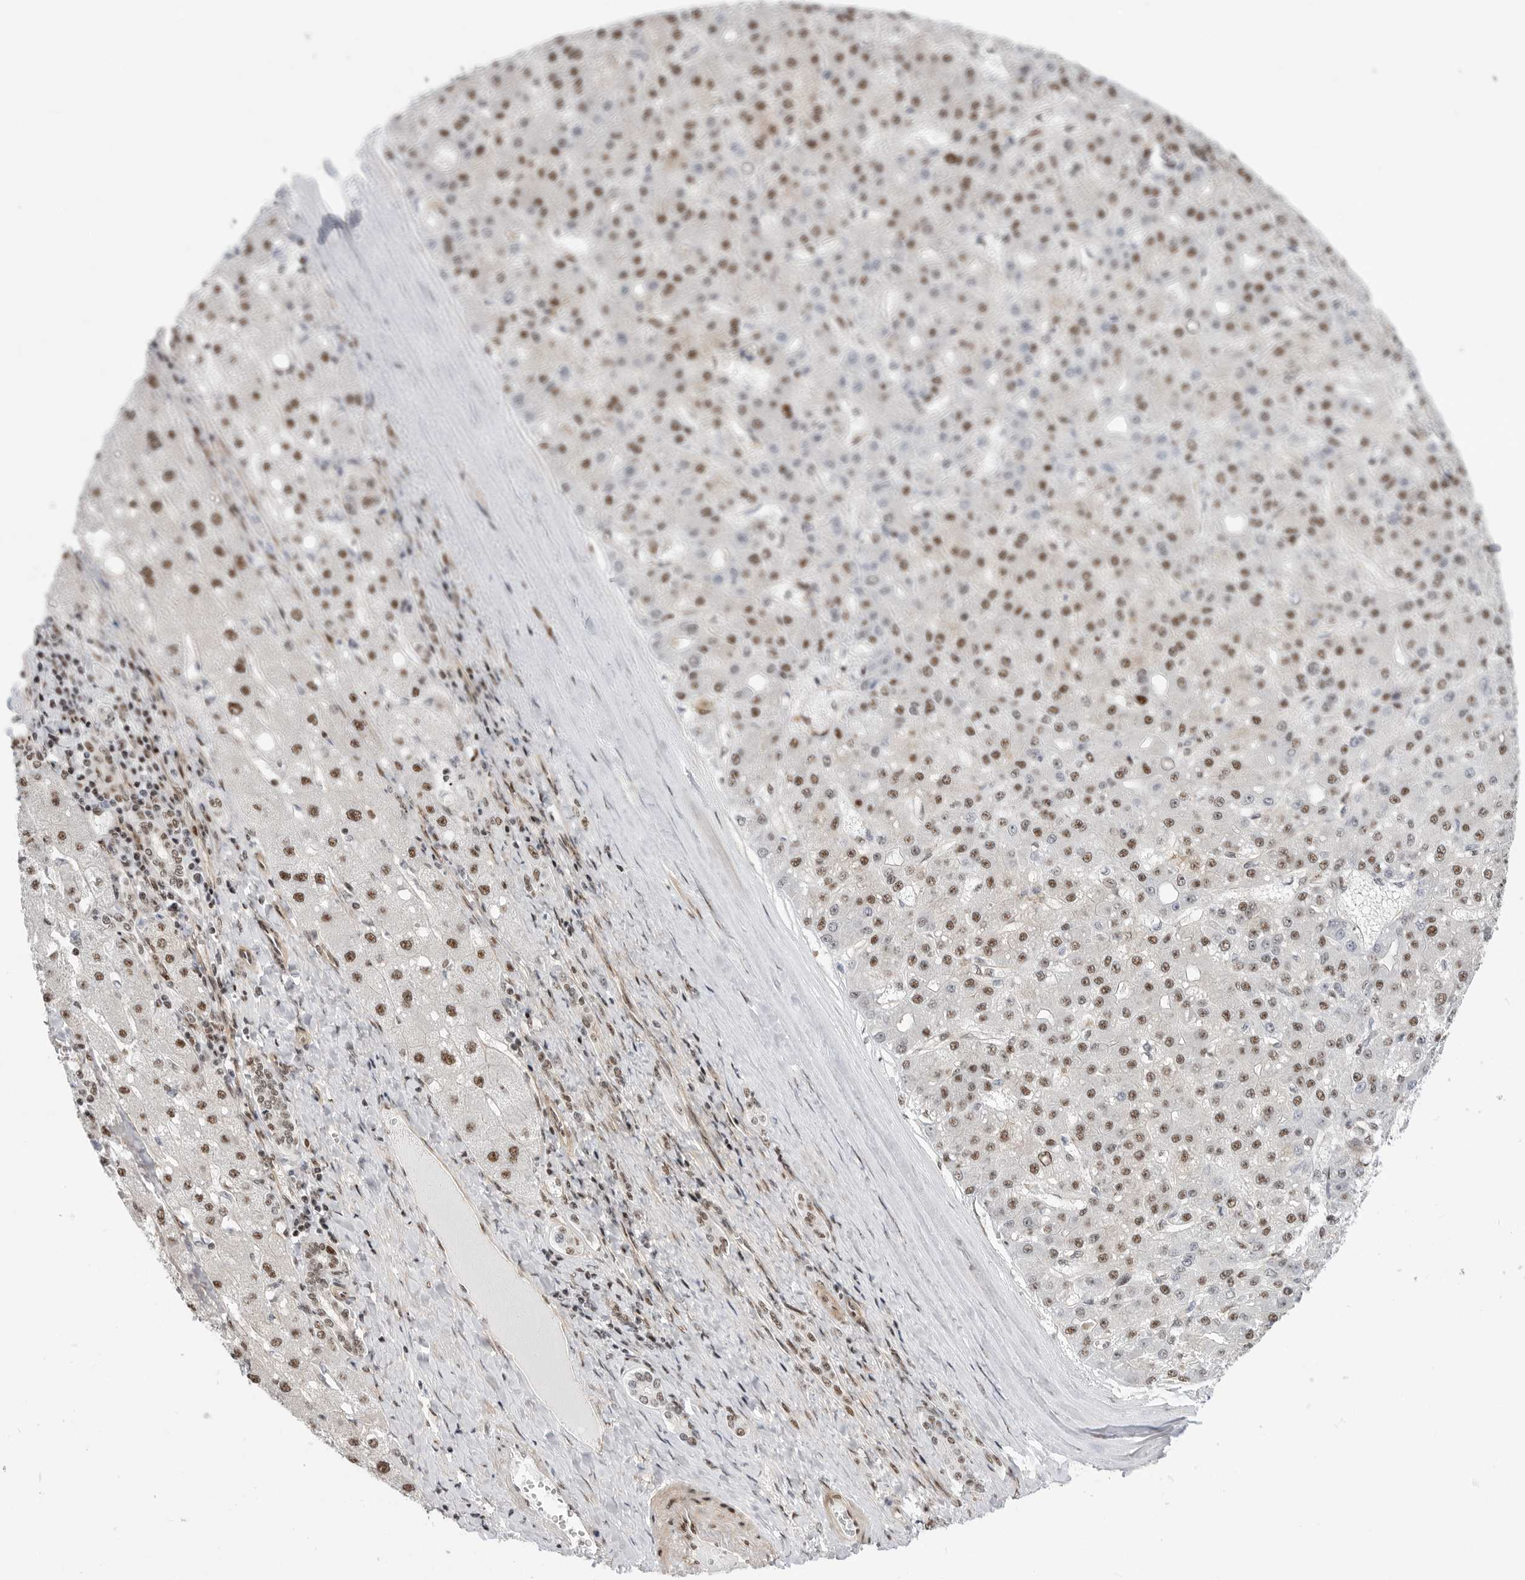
{"staining": {"intensity": "moderate", "quantity": "25%-75%", "location": "nuclear"}, "tissue": "liver cancer", "cell_type": "Tumor cells", "image_type": "cancer", "snomed": [{"axis": "morphology", "description": "Carcinoma, Hepatocellular, NOS"}, {"axis": "topography", "description": "Liver"}], "caption": "Tumor cells demonstrate medium levels of moderate nuclear expression in about 25%-75% of cells in human hepatocellular carcinoma (liver).", "gene": "GPATCH2", "patient": {"sex": "male", "age": 67}}